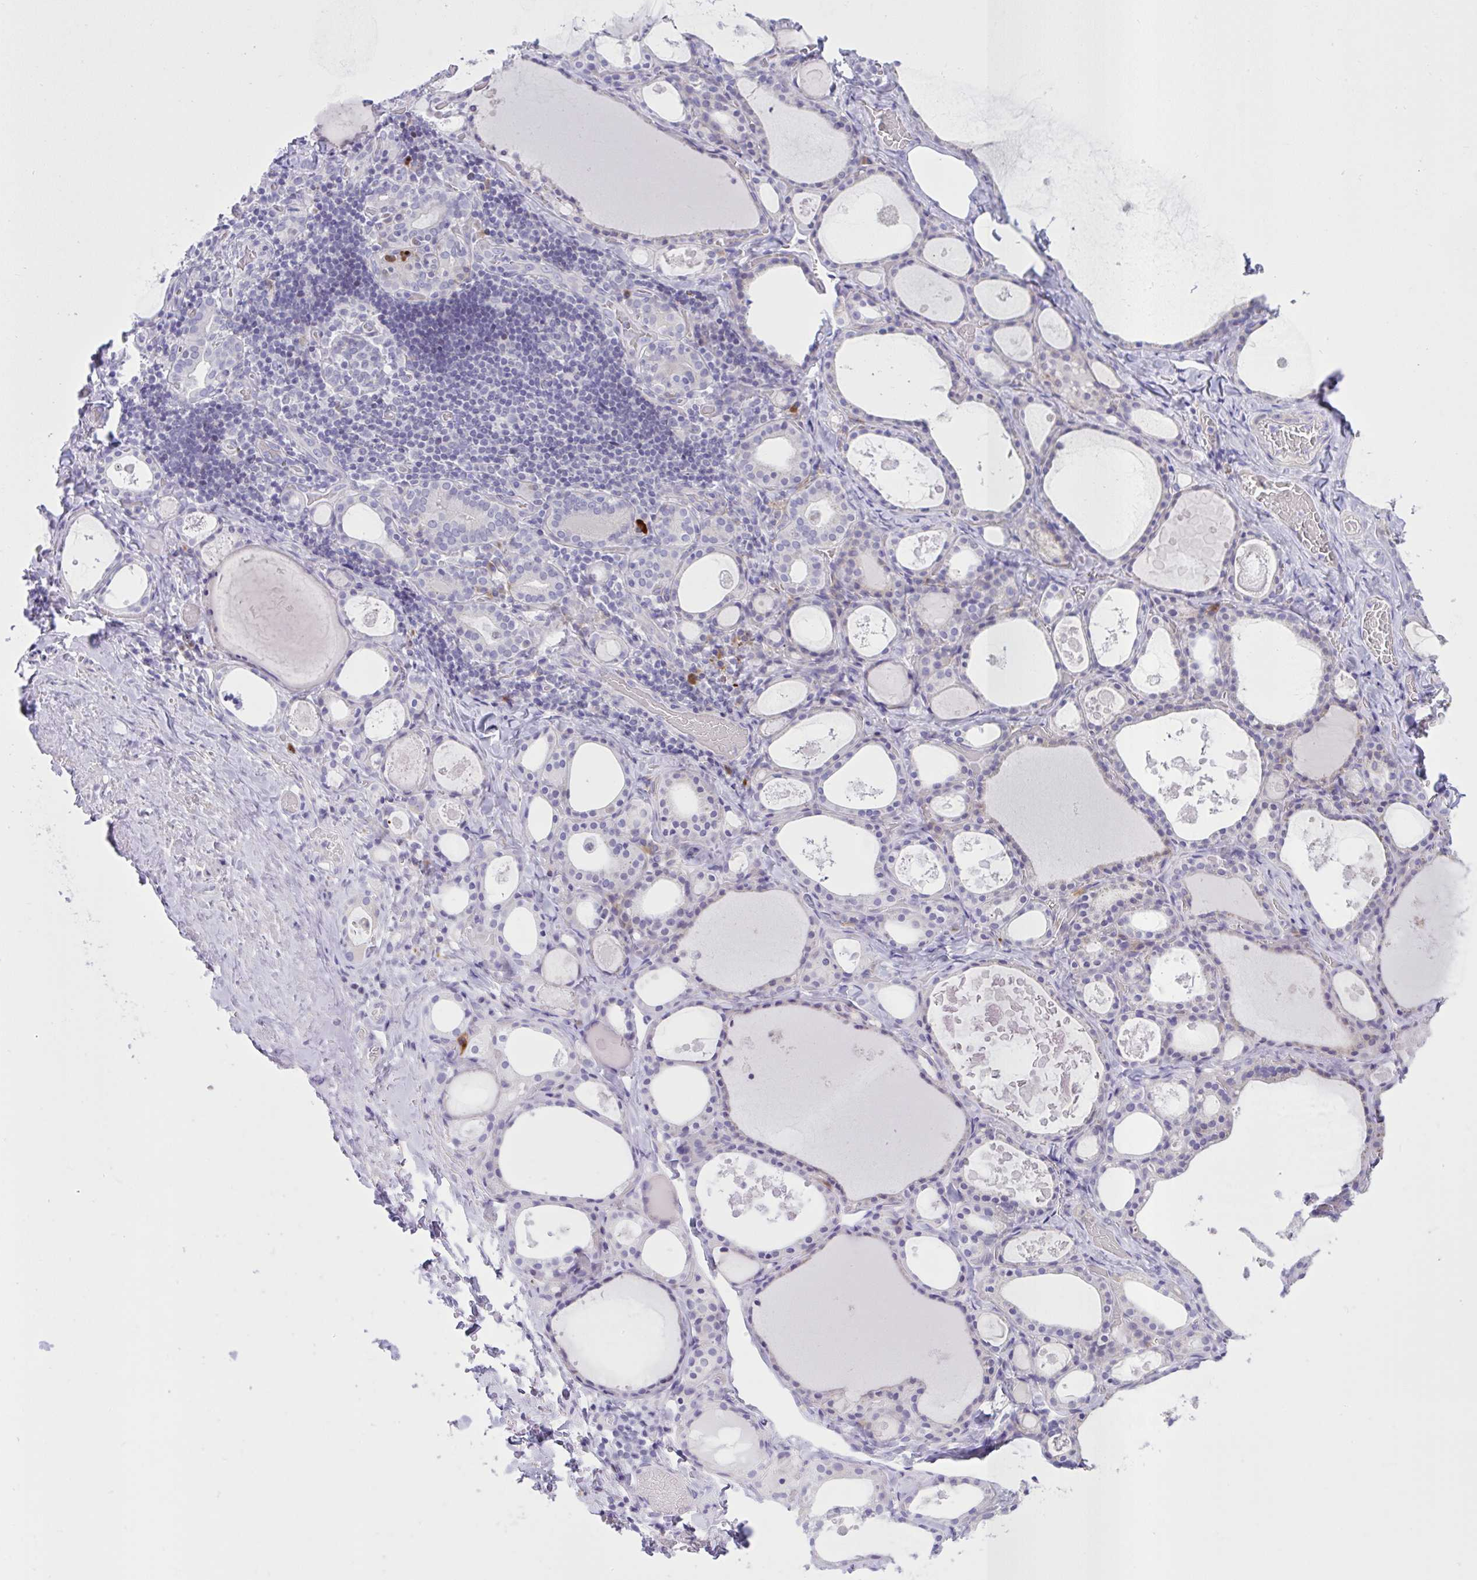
{"staining": {"intensity": "negative", "quantity": "none", "location": "none"}, "tissue": "thyroid gland", "cell_type": "Glandular cells", "image_type": "normal", "snomed": [{"axis": "morphology", "description": "Normal tissue, NOS"}, {"axis": "topography", "description": "Thyroid gland"}], "caption": "DAB immunohistochemical staining of benign human thyroid gland shows no significant expression in glandular cells. Nuclei are stained in blue.", "gene": "SPAG1", "patient": {"sex": "male", "age": 56}}